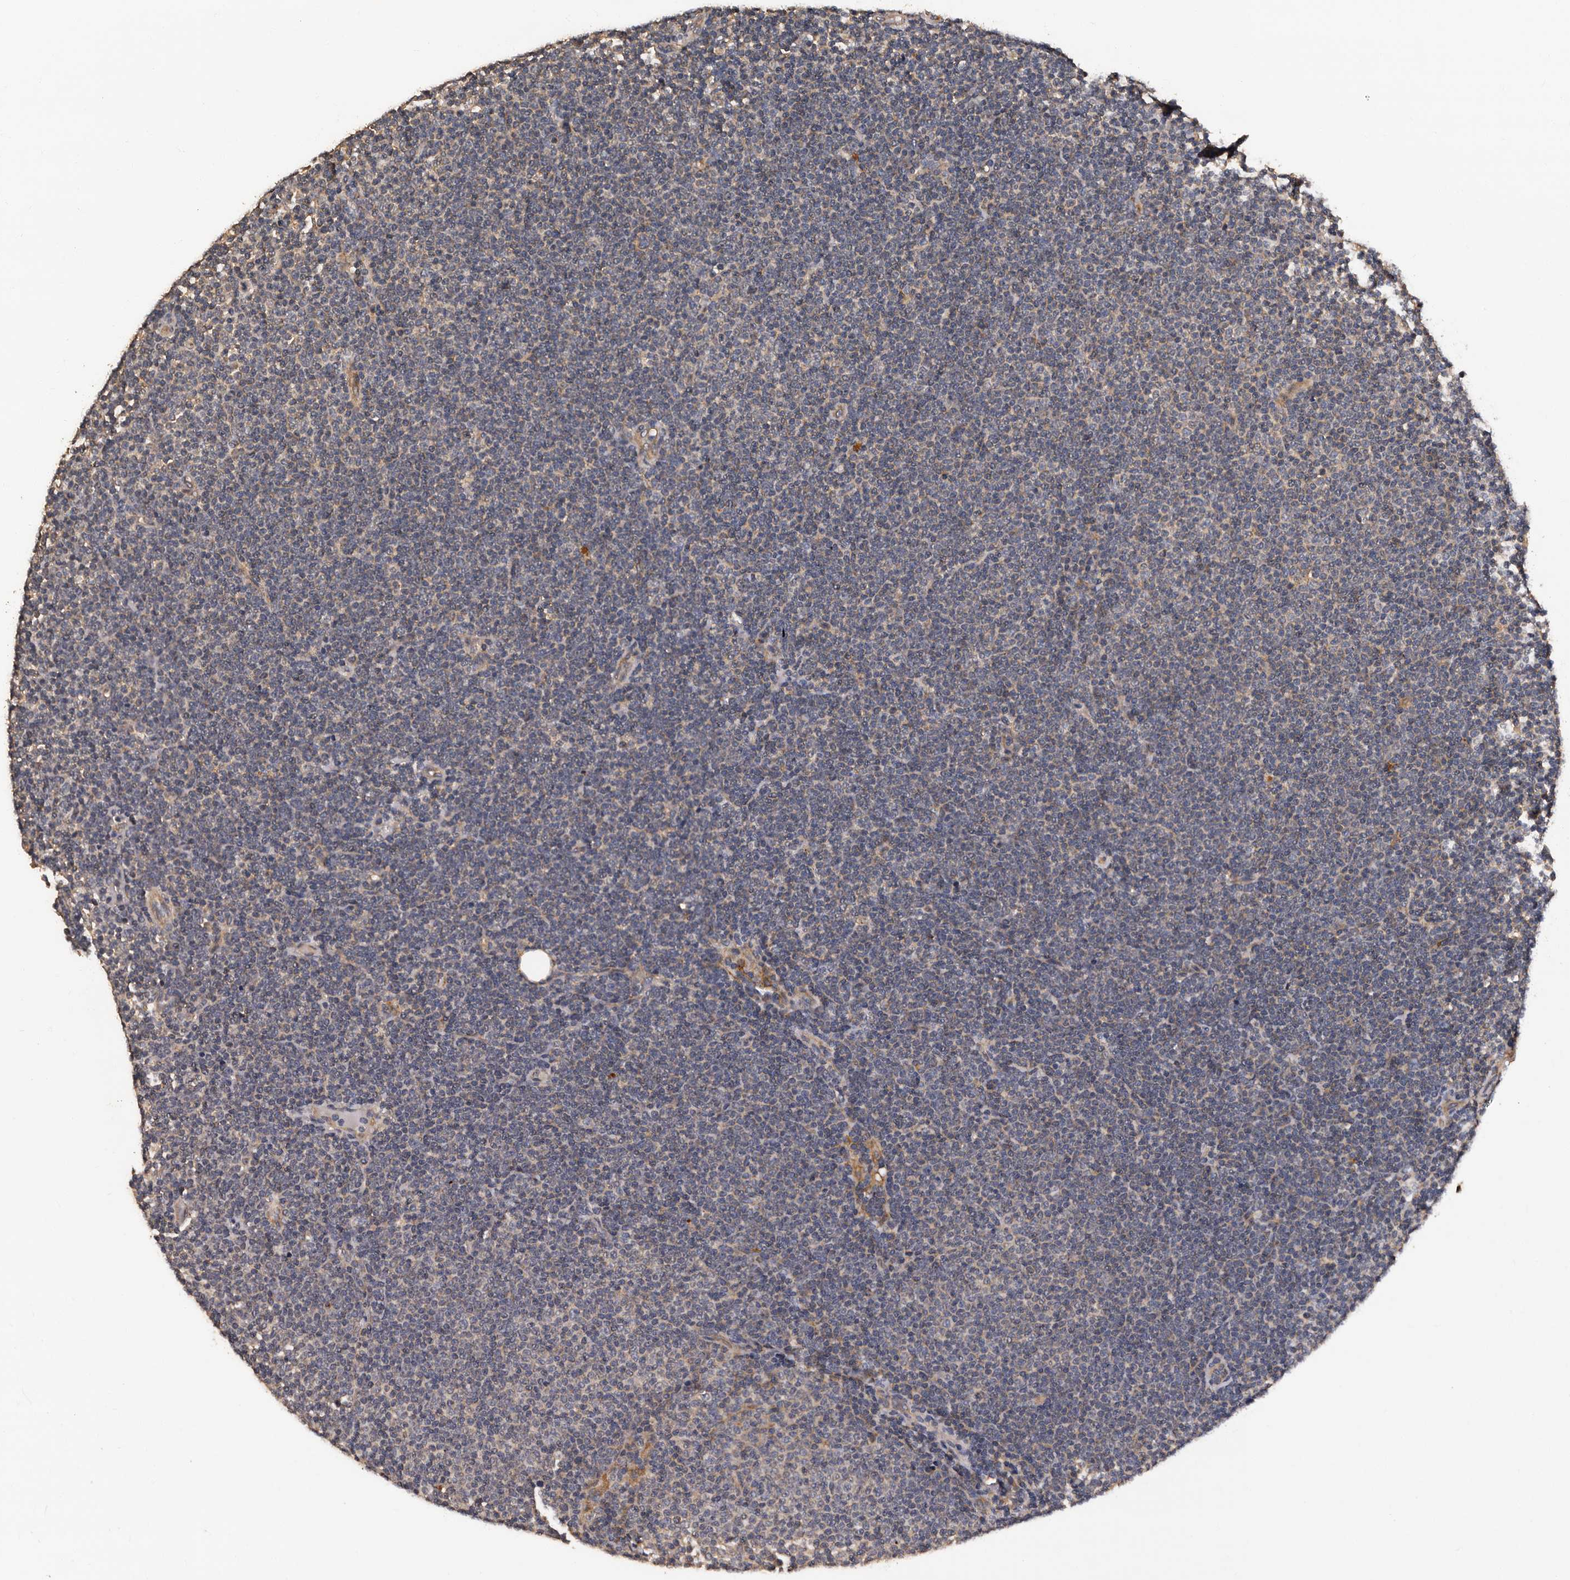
{"staining": {"intensity": "negative", "quantity": "none", "location": "none"}, "tissue": "lymphoma", "cell_type": "Tumor cells", "image_type": "cancer", "snomed": [{"axis": "morphology", "description": "Malignant lymphoma, non-Hodgkin's type, Low grade"}, {"axis": "topography", "description": "Lymph node"}], "caption": "Human lymphoma stained for a protein using immunohistochemistry displays no staining in tumor cells.", "gene": "ADCK5", "patient": {"sex": "female", "age": 53}}